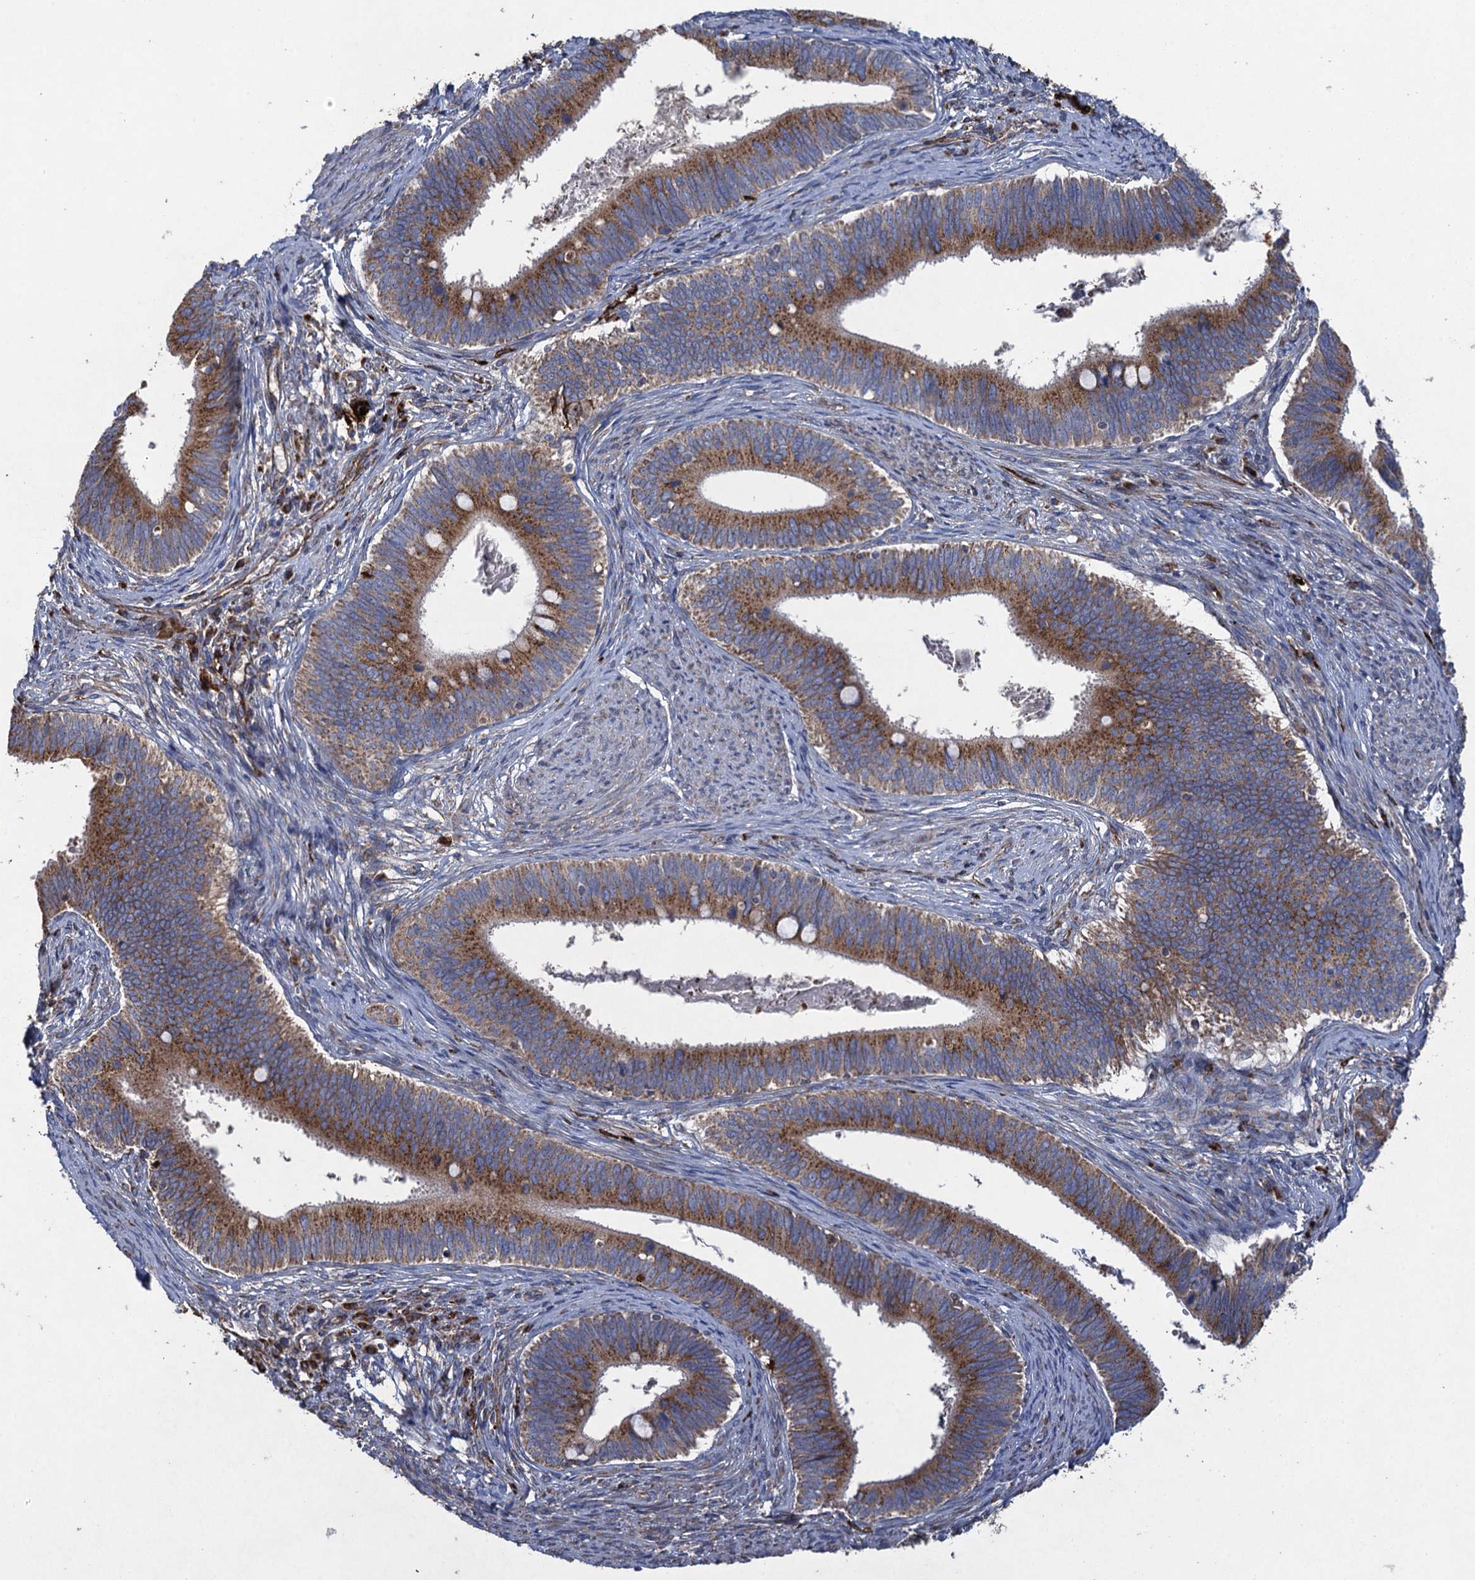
{"staining": {"intensity": "moderate", "quantity": ">75%", "location": "cytoplasmic/membranous"}, "tissue": "cervical cancer", "cell_type": "Tumor cells", "image_type": "cancer", "snomed": [{"axis": "morphology", "description": "Adenocarcinoma, NOS"}, {"axis": "topography", "description": "Cervix"}], "caption": "This is an image of IHC staining of cervical adenocarcinoma, which shows moderate expression in the cytoplasmic/membranous of tumor cells.", "gene": "TXNDC11", "patient": {"sex": "female", "age": 42}}